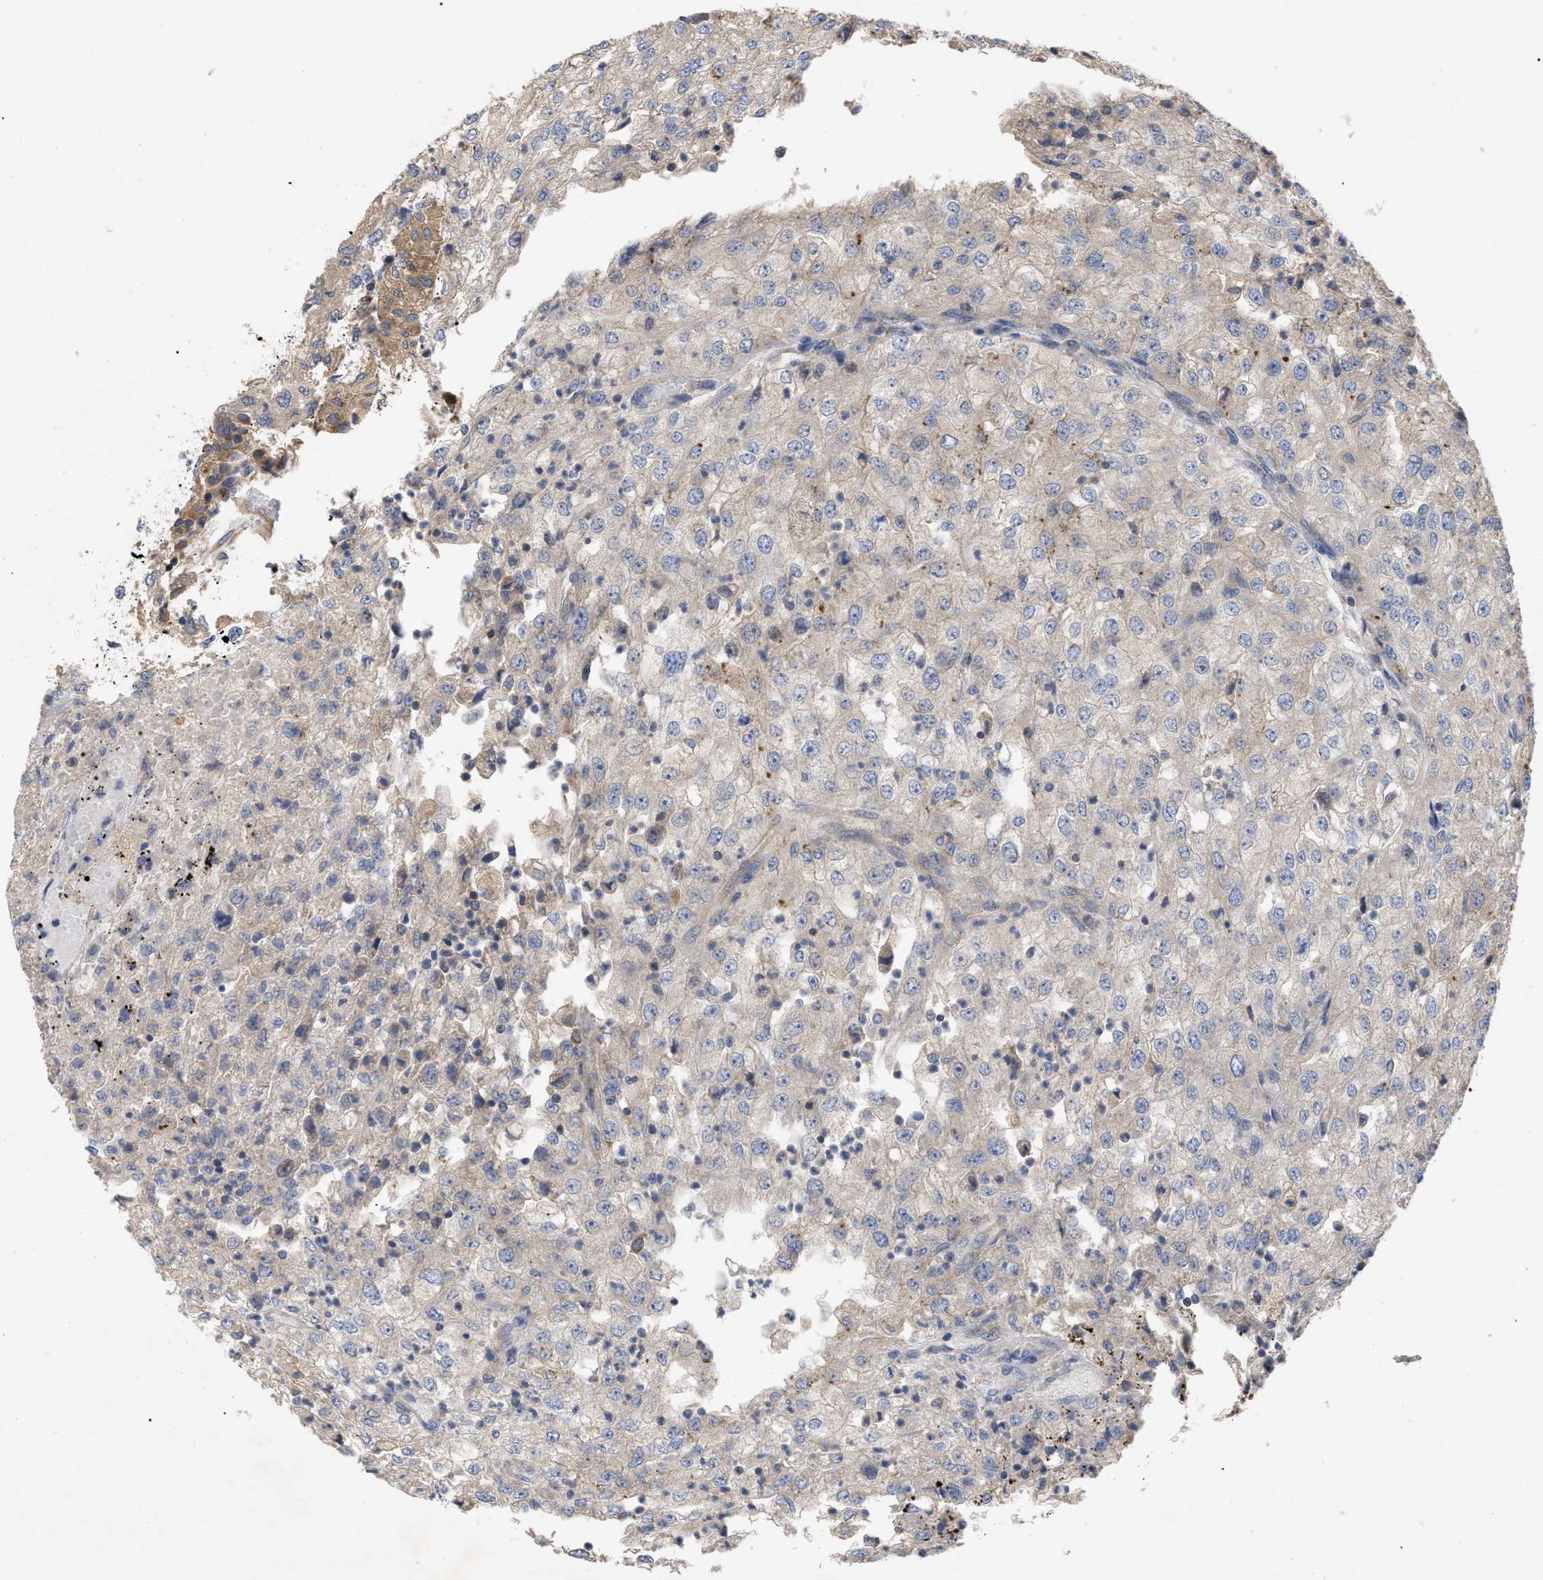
{"staining": {"intensity": "weak", "quantity": "25%-75%", "location": "cytoplasmic/membranous"}, "tissue": "renal cancer", "cell_type": "Tumor cells", "image_type": "cancer", "snomed": [{"axis": "morphology", "description": "Adenocarcinoma, NOS"}, {"axis": "topography", "description": "Kidney"}], "caption": "Immunohistochemistry staining of renal cancer, which shows low levels of weak cytoplasmic/membranous staining in about 25%-75% of tumor cells indicating weak cytoplasmic/membranous protein expression. The staining was performed using DAB (3,3'-diaminobenzidine) (brown) for protein detection and nuclei were counterstained in hematoxylin (blue).", "gene": "RAP1GDS1", "patient": {"sex": "female", "age": 54}}